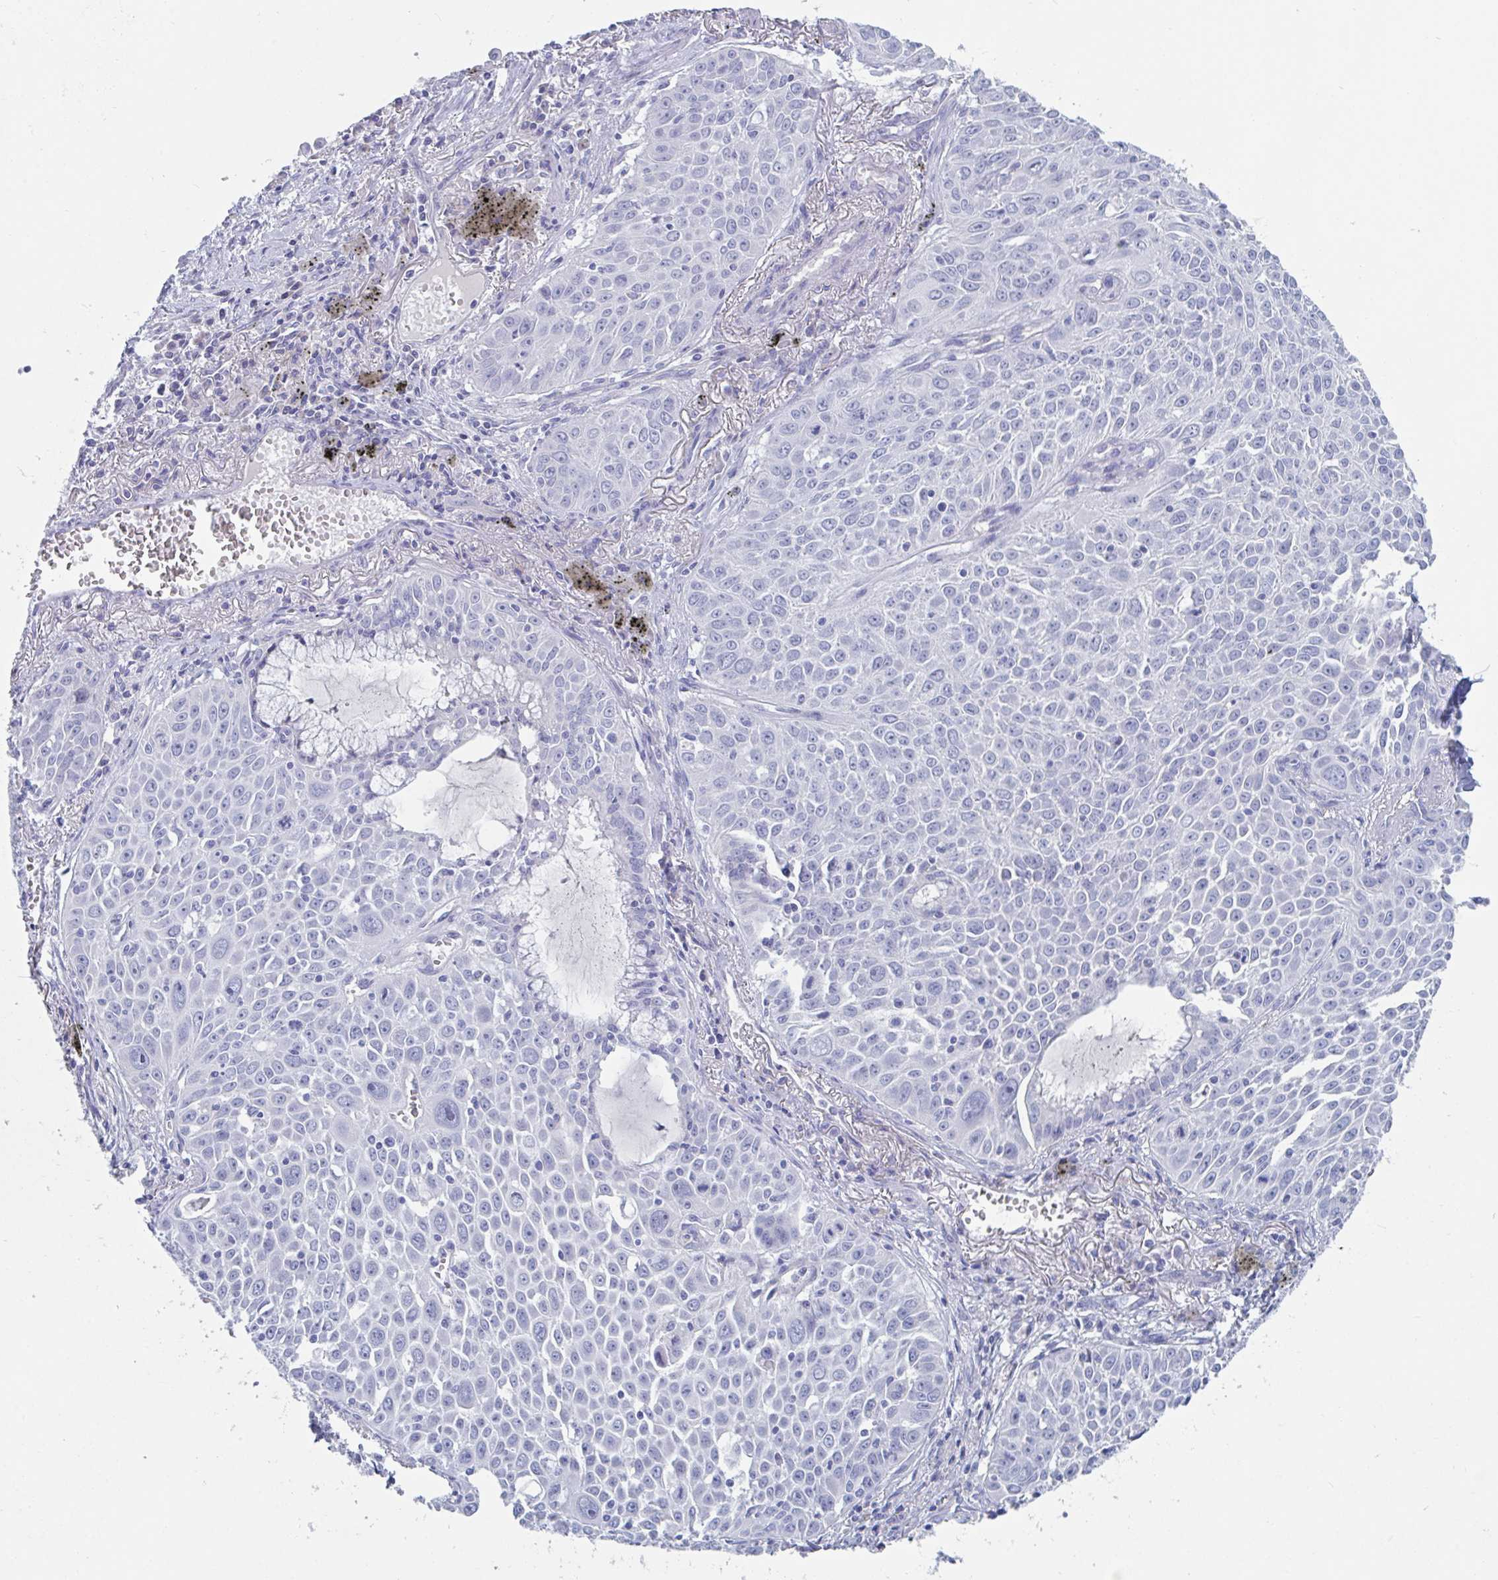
{"staining": {"intensity": "negative", "quantity": "none", "location": "none"}, "tissue": "lung cancer", "cell_type": "Tumor cells", "image_type": "cancer", "snomed": [{"axis": "morphology", "description": "Squamous cell carcinoma, NOS"}, {"axis": "morphology", "description": "Squamous cell carcinoma, metastatic, NOS"}, {"axis": "topography", "description": "Lymph node"}, {"axis": "topography", "description": "Lung"}], "caption": "The micrograph displays no staining of tumor cells in lung metastatic squamous cell carcinoma. (DAB (3,3'-diaminobenzidine) immunohistochemistry (IHC) visualized using brightfield microscopy, high magnification).", "gene": "DPEP3", "patient": {"sex": "female", "age": 62}}